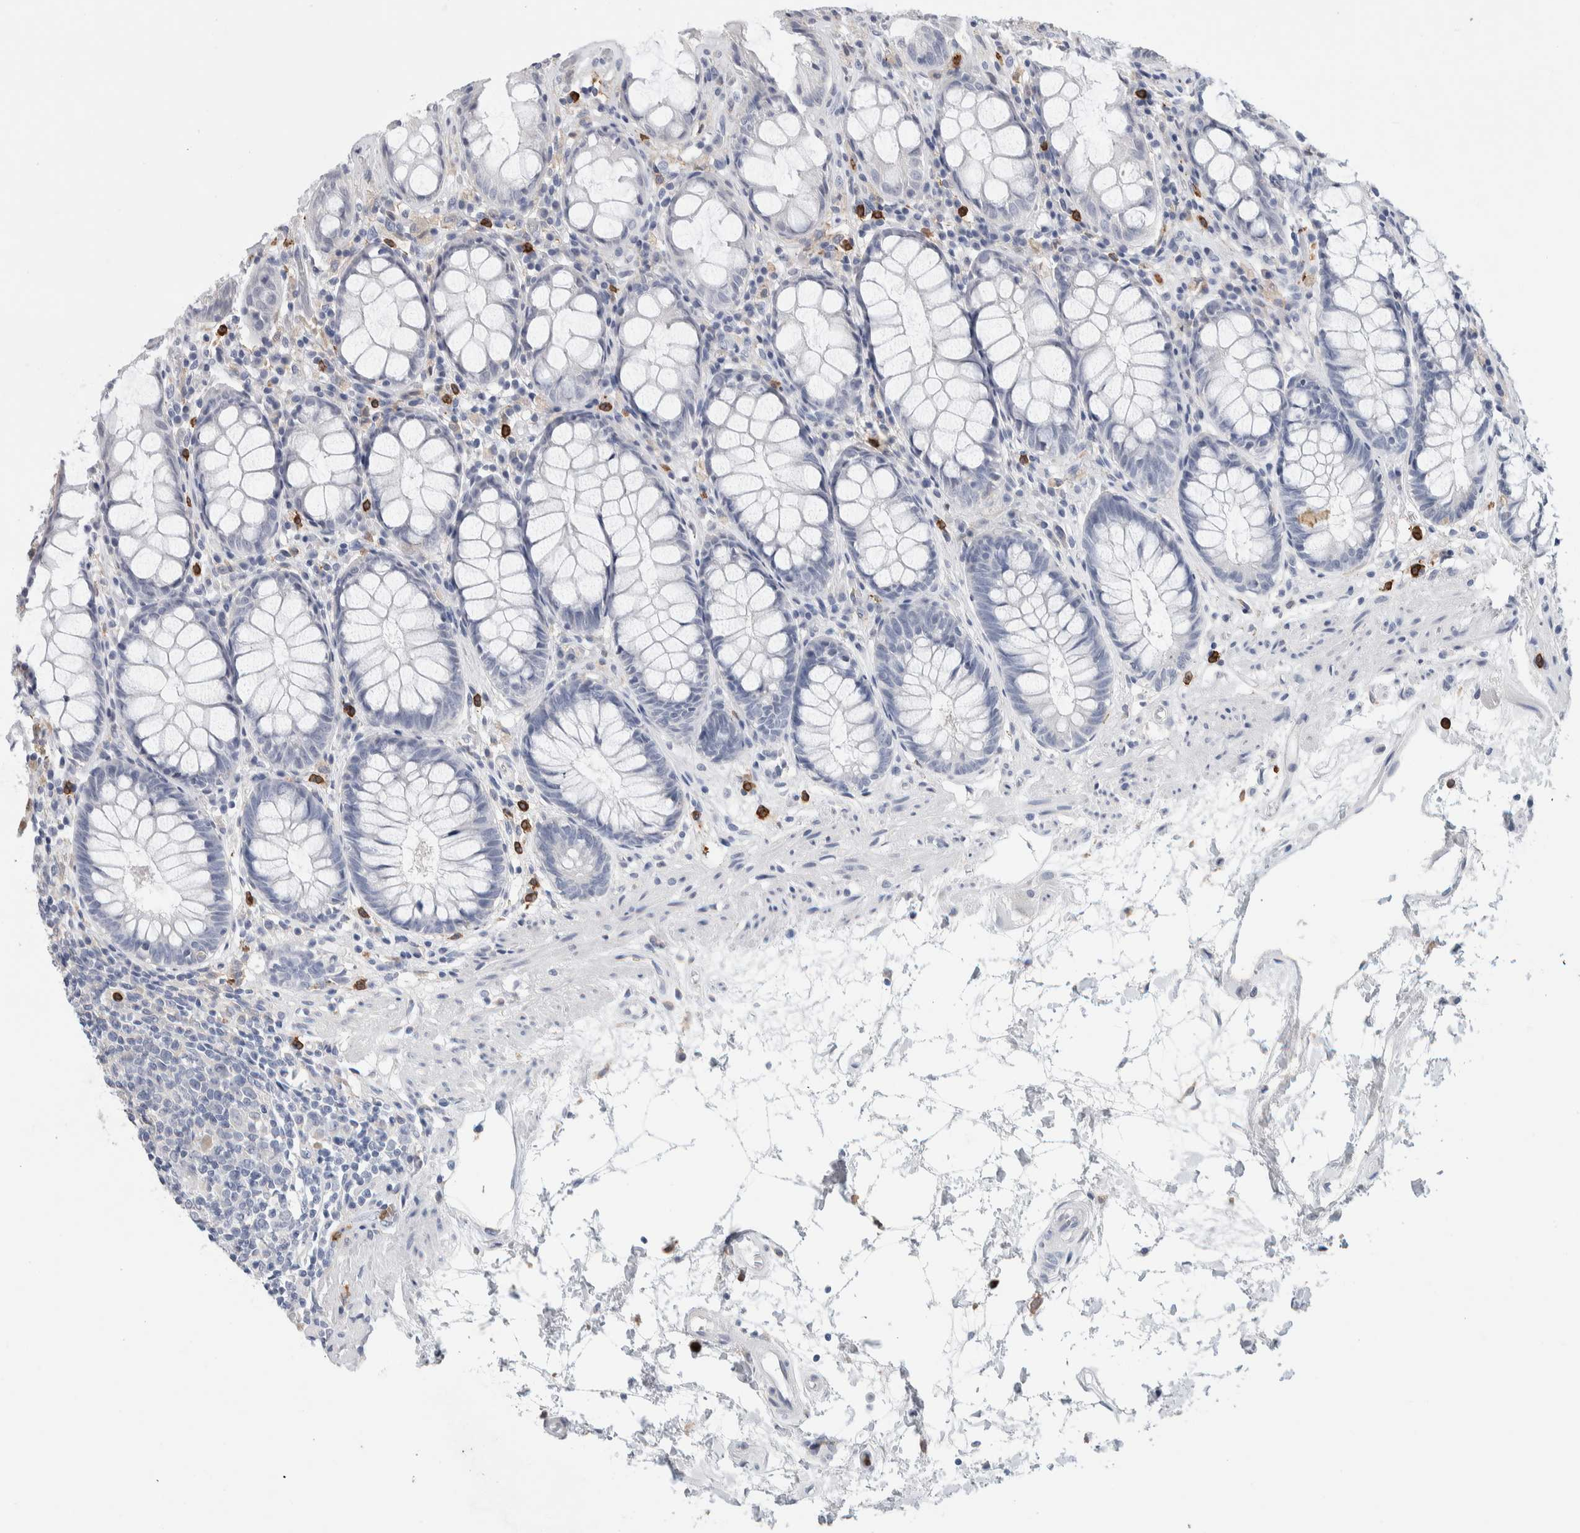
{"staining": {"intensity": "negative", "quantity": "none", "location": "none"}, "tissue": "rectum", "cell_type": "Glandular cells", "image_type": "normal", "snomed": [{"axis": "morphology", "description": "Normal tissue, NOS"}, {"axis": "topography", "description": "Rectum"}], "caption": "A micrograph of human rectum is negative for staining in glandular cells. Brightfield microscopy of immunohistochemistry (IHC) stained with DAB (3,3'-diaminobenzidine) (brown) and hematoxylin (blue), captured at high magnification.", "gene": "NCF2", "patient": {"sex": "male", "age": 64}}